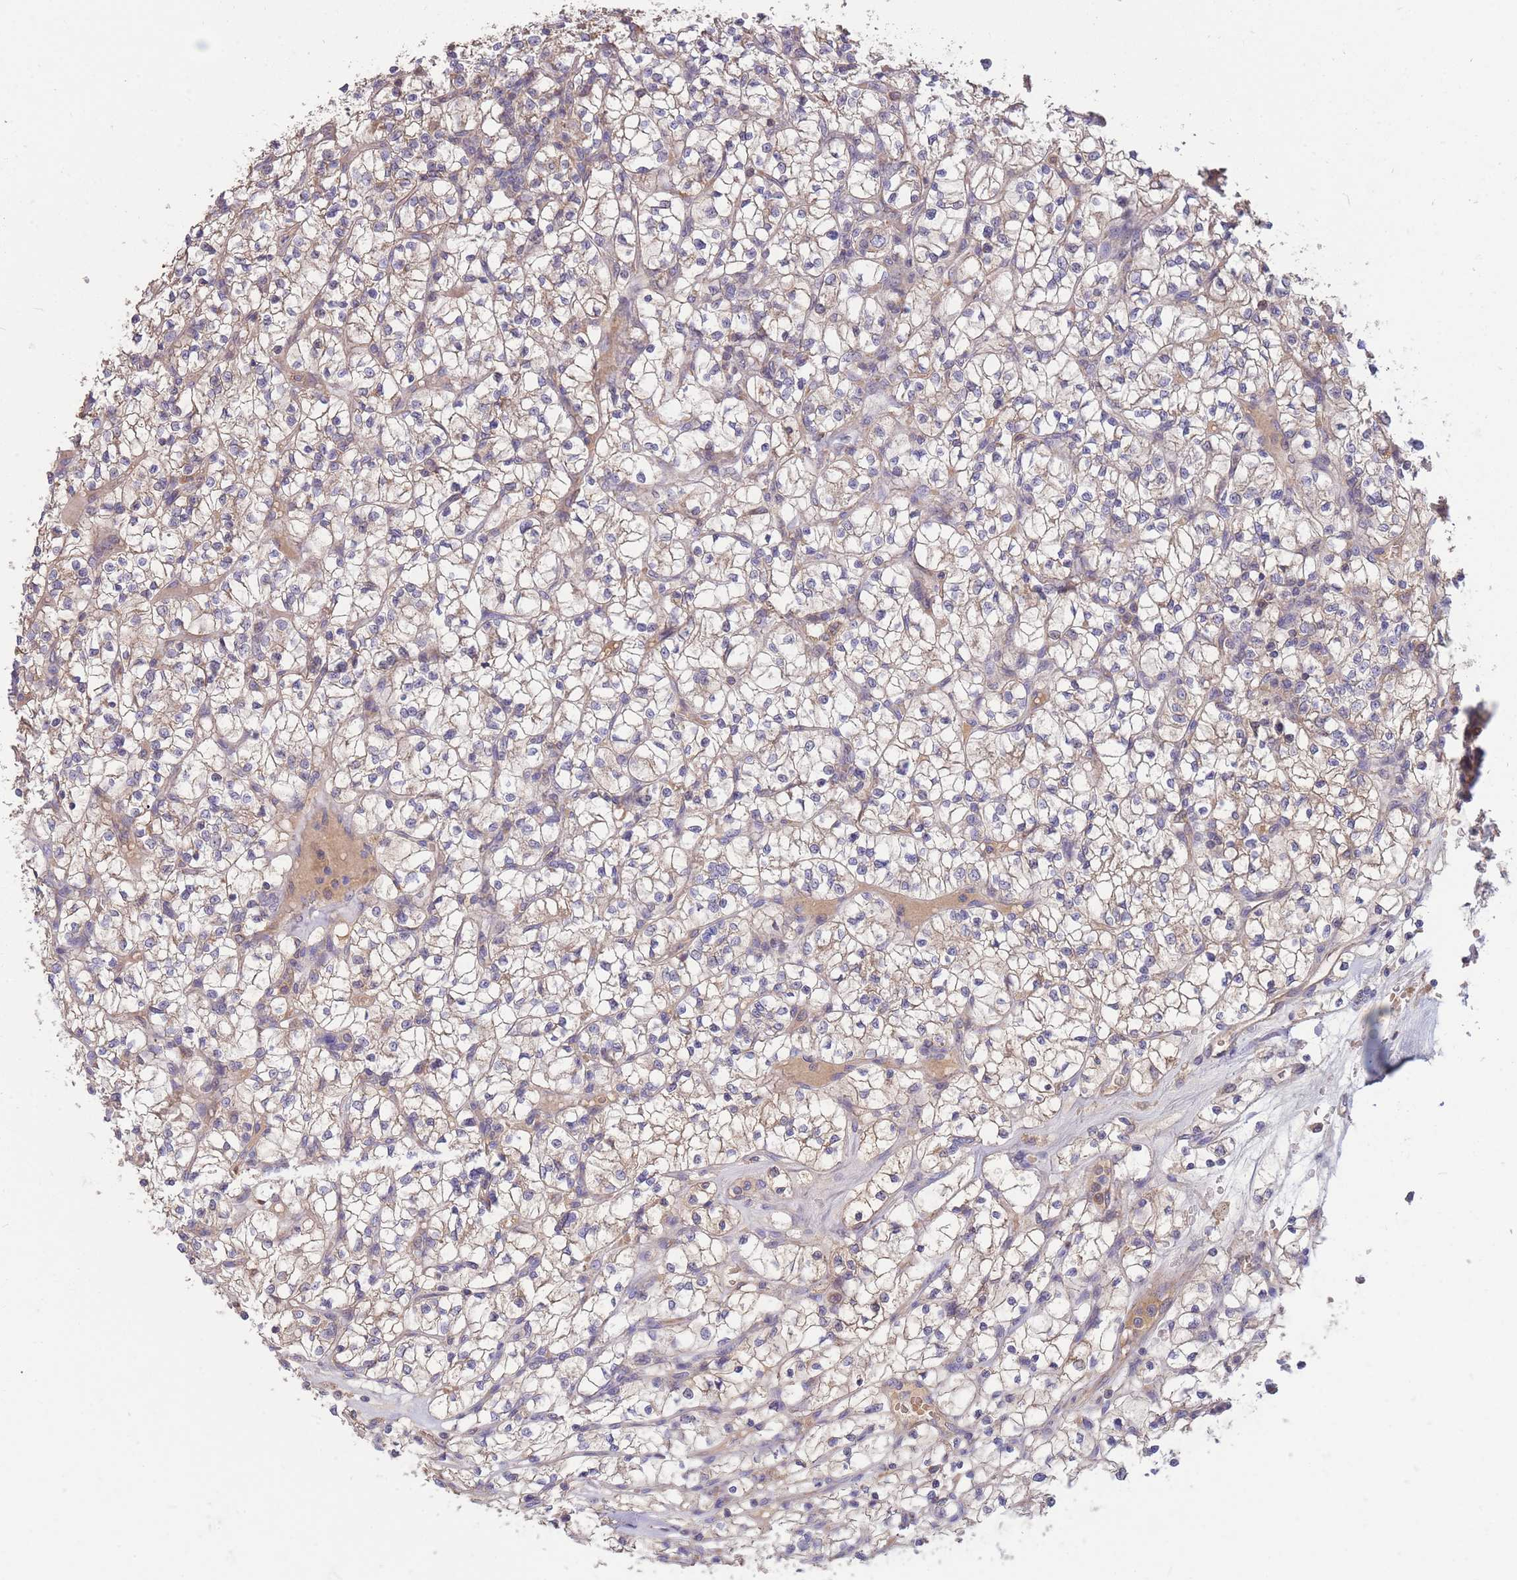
{"staining": {"intensity": "weak", "quantity": "<25%", "location": "cytoplasmic/membranous"}, "tissue": "renal cancer", "cell_type": "Tumor cells", "image_type": "cancer", "snomed": [{"axis": "morphology", "description": "Adenocarcinoma, NOS"}, {"axis": "topography", "description": "Kidney"}], "caption": "Immunohistochemistry of human renal cancer exhibits no expression in tumor cells.", "gene": "PTPMT1", "patient": {"sex": "female", "age": 64}}